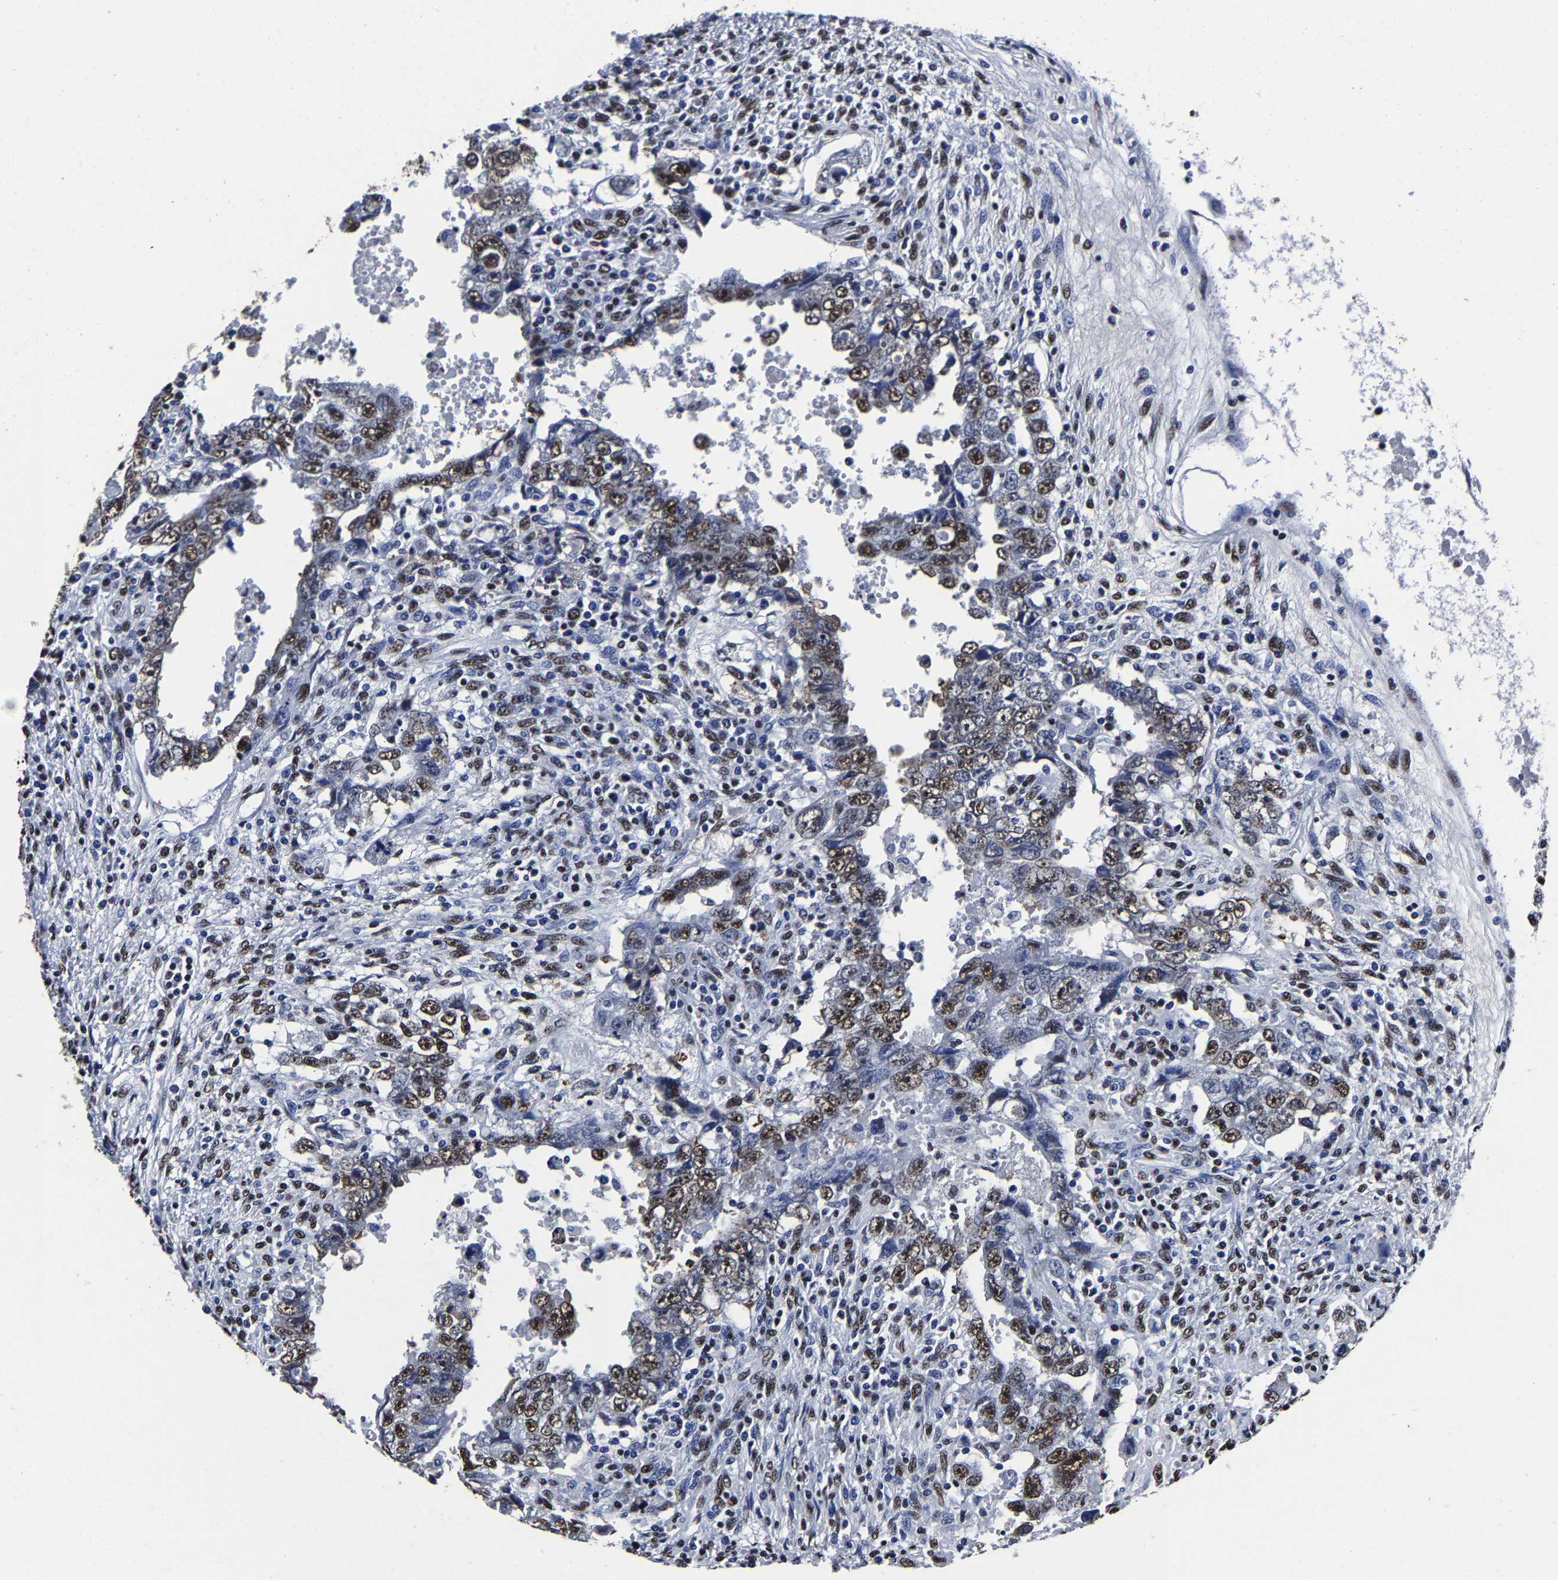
{"staining": {"intensity": "moderate", "quantity": ">75%", "location": "nuclear"}, "tissue": "testis cancer", "cell_type": "Tumor cells", "image_type": "cancer", "snomed": [{"axis": "morphology", "description": "Carcinoma, Embryonal, NOS"}, {"axis": "topography", "description": "Testis"}], "caption": "Human embryonal carcinoma (testis) stained with a brown dye shows moderate nuclear positive expression in about >75% of tumor cells.", "gene": "RBM45", "patient": {"sex": "male", "age": 26}}